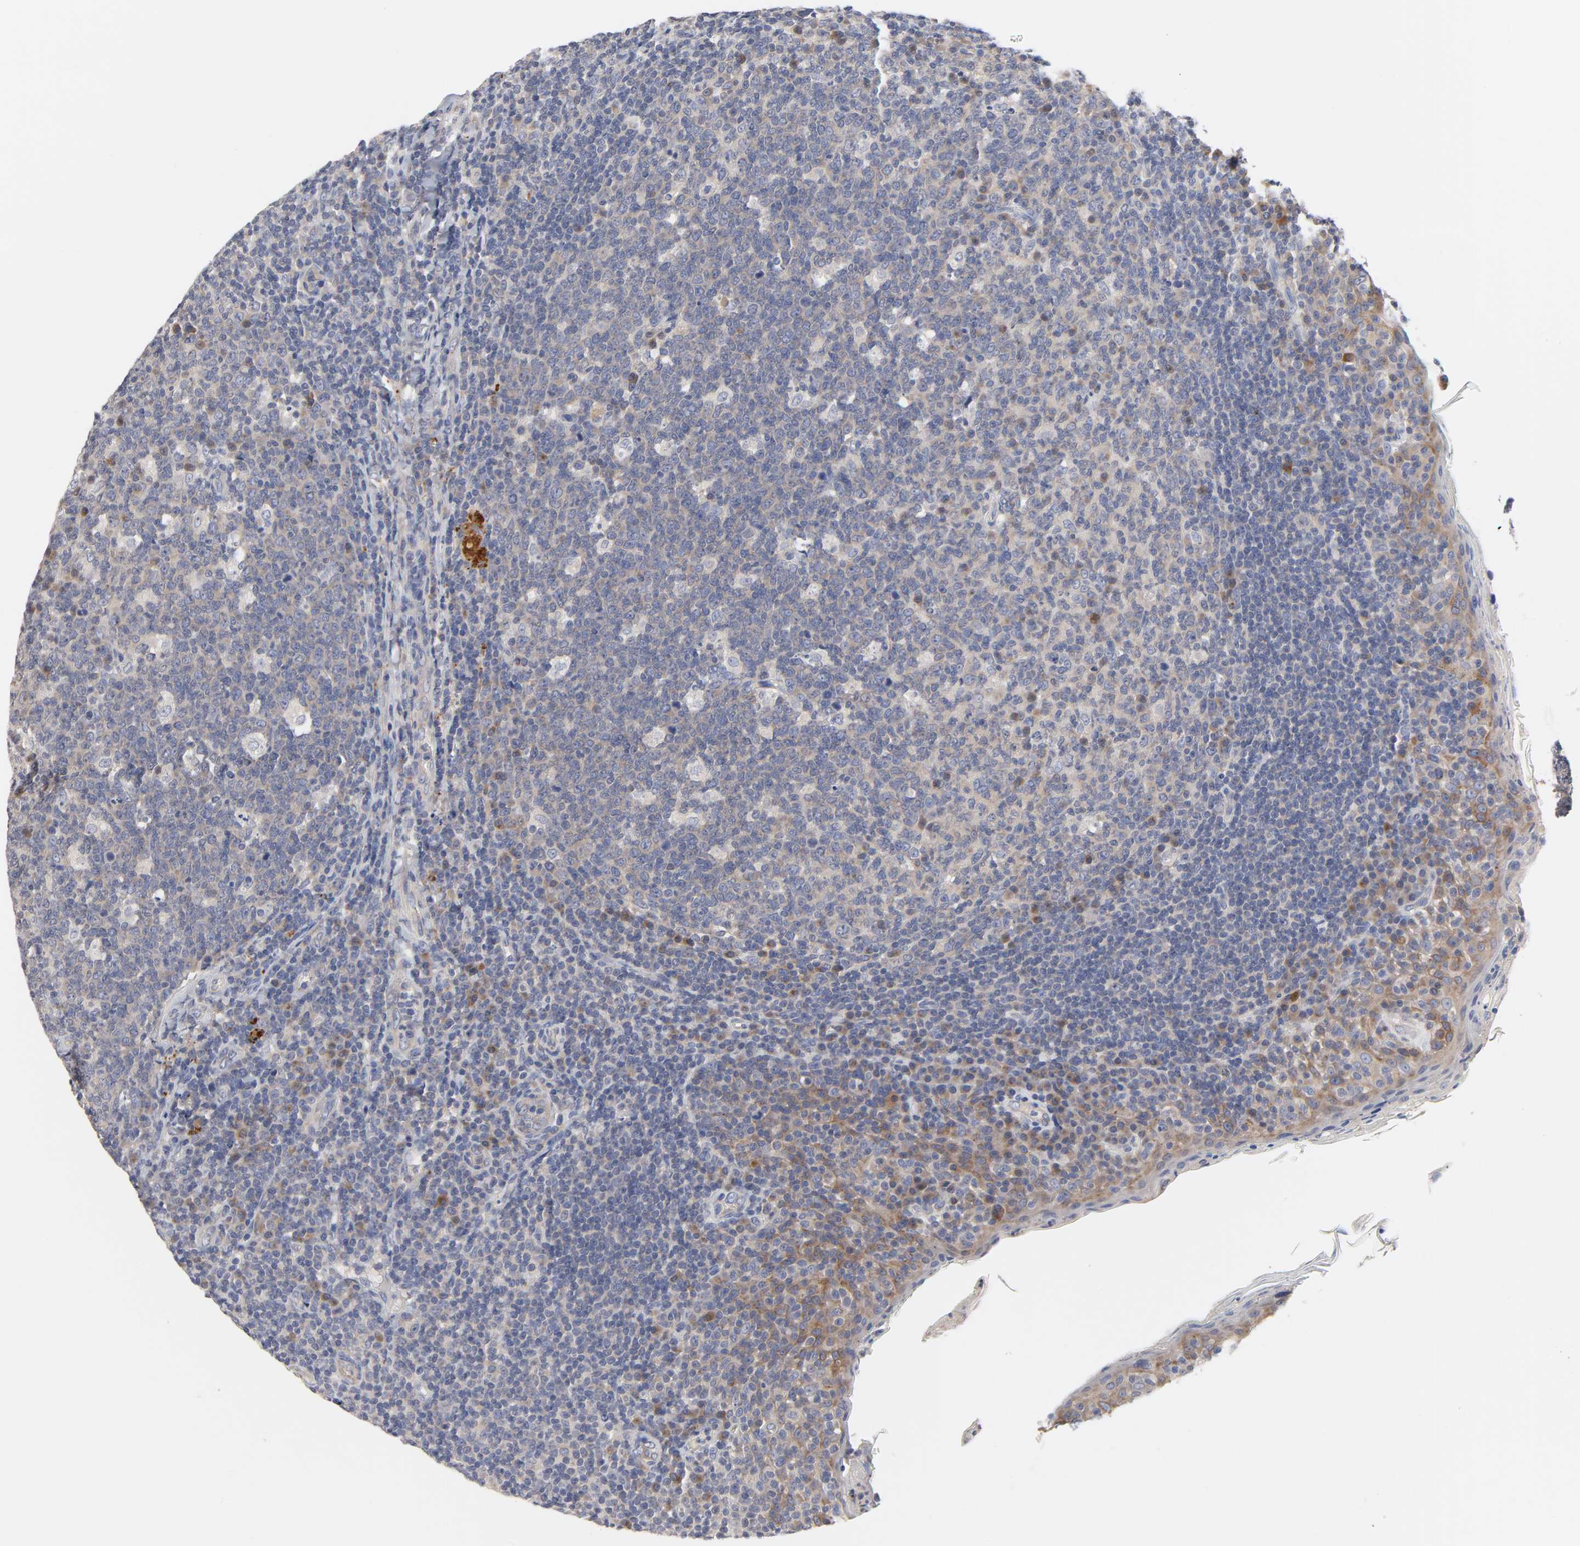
{"staining": {"intensity": "weak", "quantity": "<25%", "location": "cytoplasmic/membranous"}, "tissue": "tonsil", "cell_type": "Germinal center cells", "image_type": "normal", "snomed": [{"axis": "morphology", "description": "Normal tissue, NOS"}, {"axis": "topography", "description": "Tonsil"}], "caption": "Immunohistochemistry (IHC) image of benign tonsil: tonsil stained with DAB exhibits no significant protein positivity in germinal center cells. Brightfield microscopy of IHC stained with DAB (brown) and hematoxylin (blue), captured at high magnification.", "gene": "C17orf75", "patient": {"sex": "male", "age": 17}}